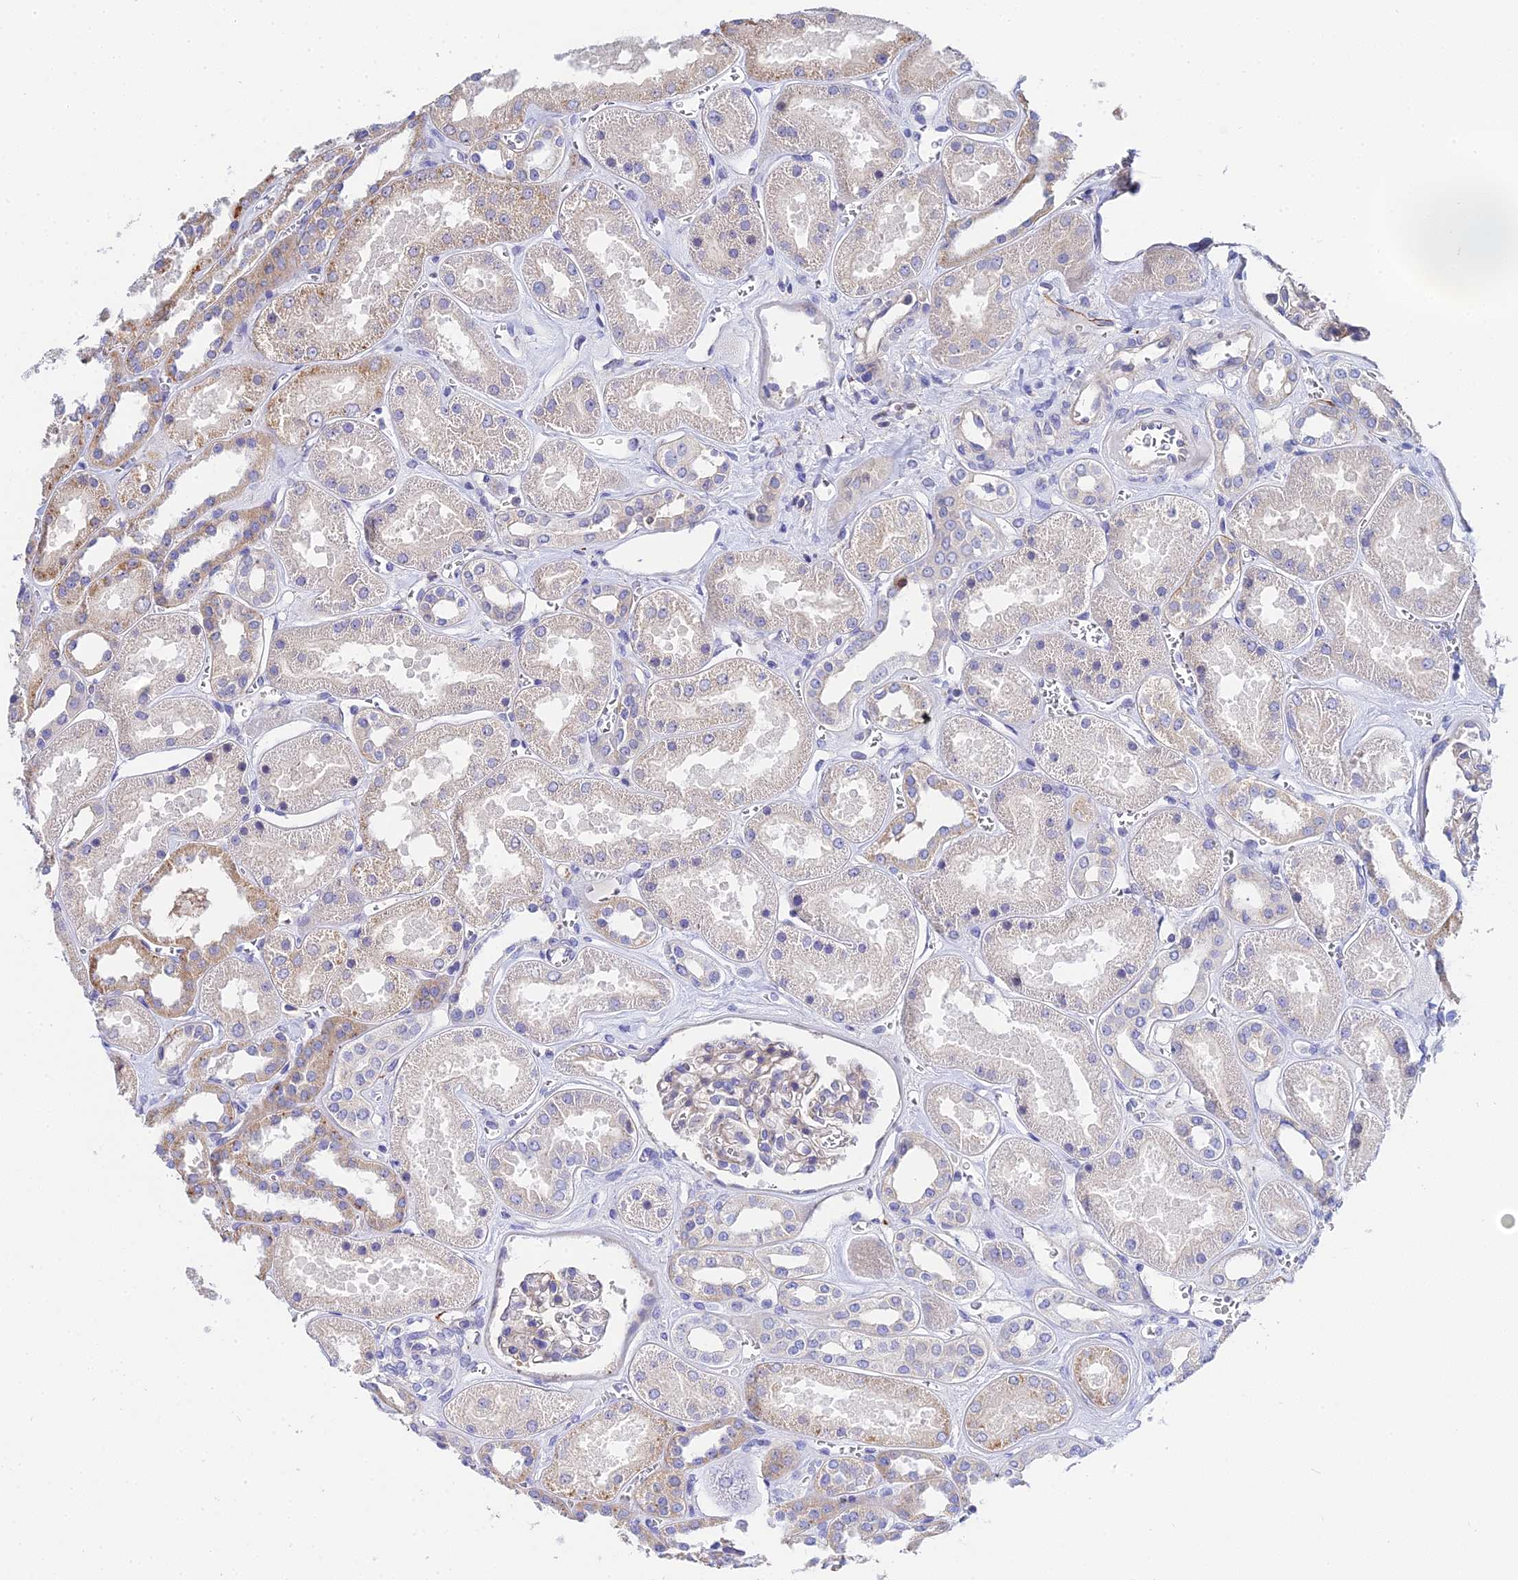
{"staining": {"intensity": "negative", "quantity": "none", "location": "none"}, "tissue": "kidney", "cell_type": "Cells in glomeruli", "image_type": "normal", "snomed": [{"axis": "morphology", "description": "Normal tissue, NOS"}, {"axis": "morphology", "description": "Adenocarcinoma, NOS"}, {"axis": "topography", "description": "Kidney"}], "caption": "IHC photomicrograph of normal human kidney stained for a protein (brown), which shows no expression in cells in glomeruli.", "gene": "APOBEC3H", "patient": {"sex": "female", "age": 68}}